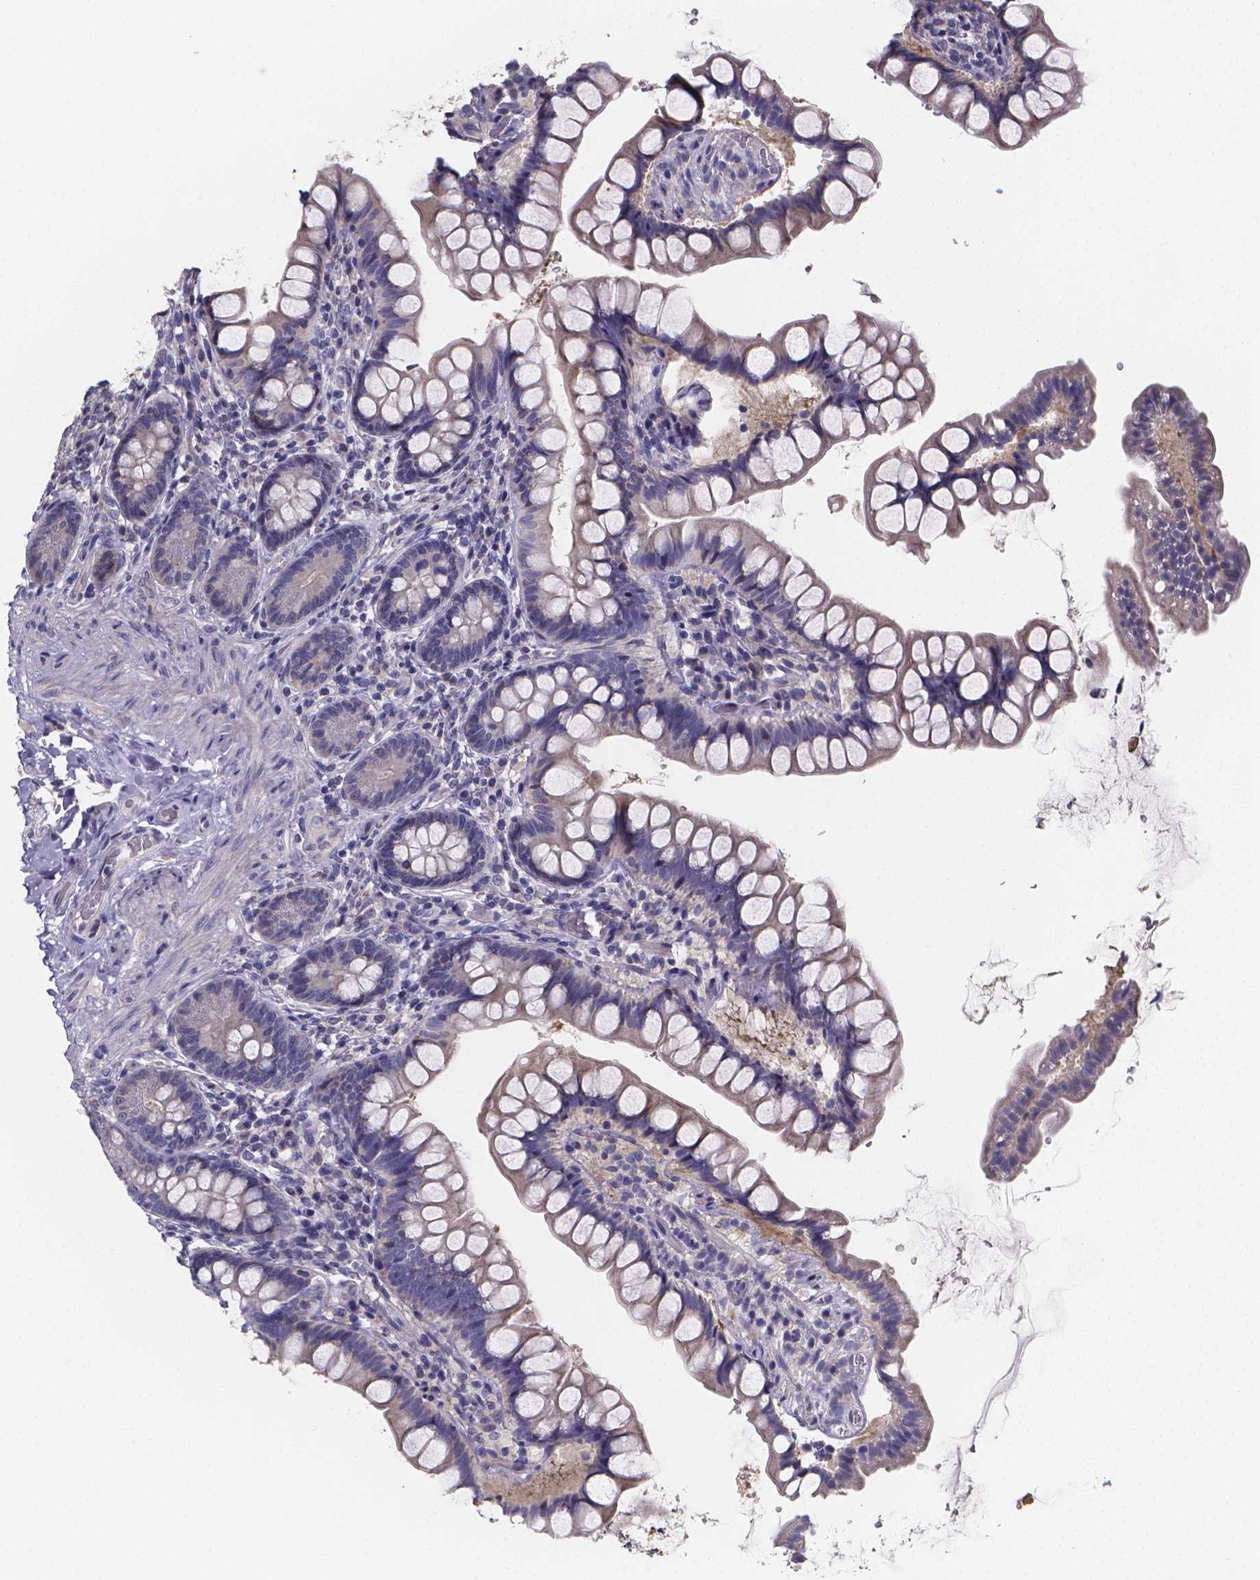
{"staining": {"intensity": "negative", "quantity": "none", "location": "none"}, "tissue": "small intestine", "cell_type": "Glandular cells", "image_type": "normal", "snomed": [{"axis": "morphology", "description": "Normal tissue, NOS"}, {"axis": "topography", "description": "Small intestine"}], "caption": "The image demonstrates no significant expression in glandular cells of small intestine. (Brightfield microscopy of DAB immunohistochemistry at high magnification).", "gene": "PAH", "patient": {"sex": "male", "age": 70}}